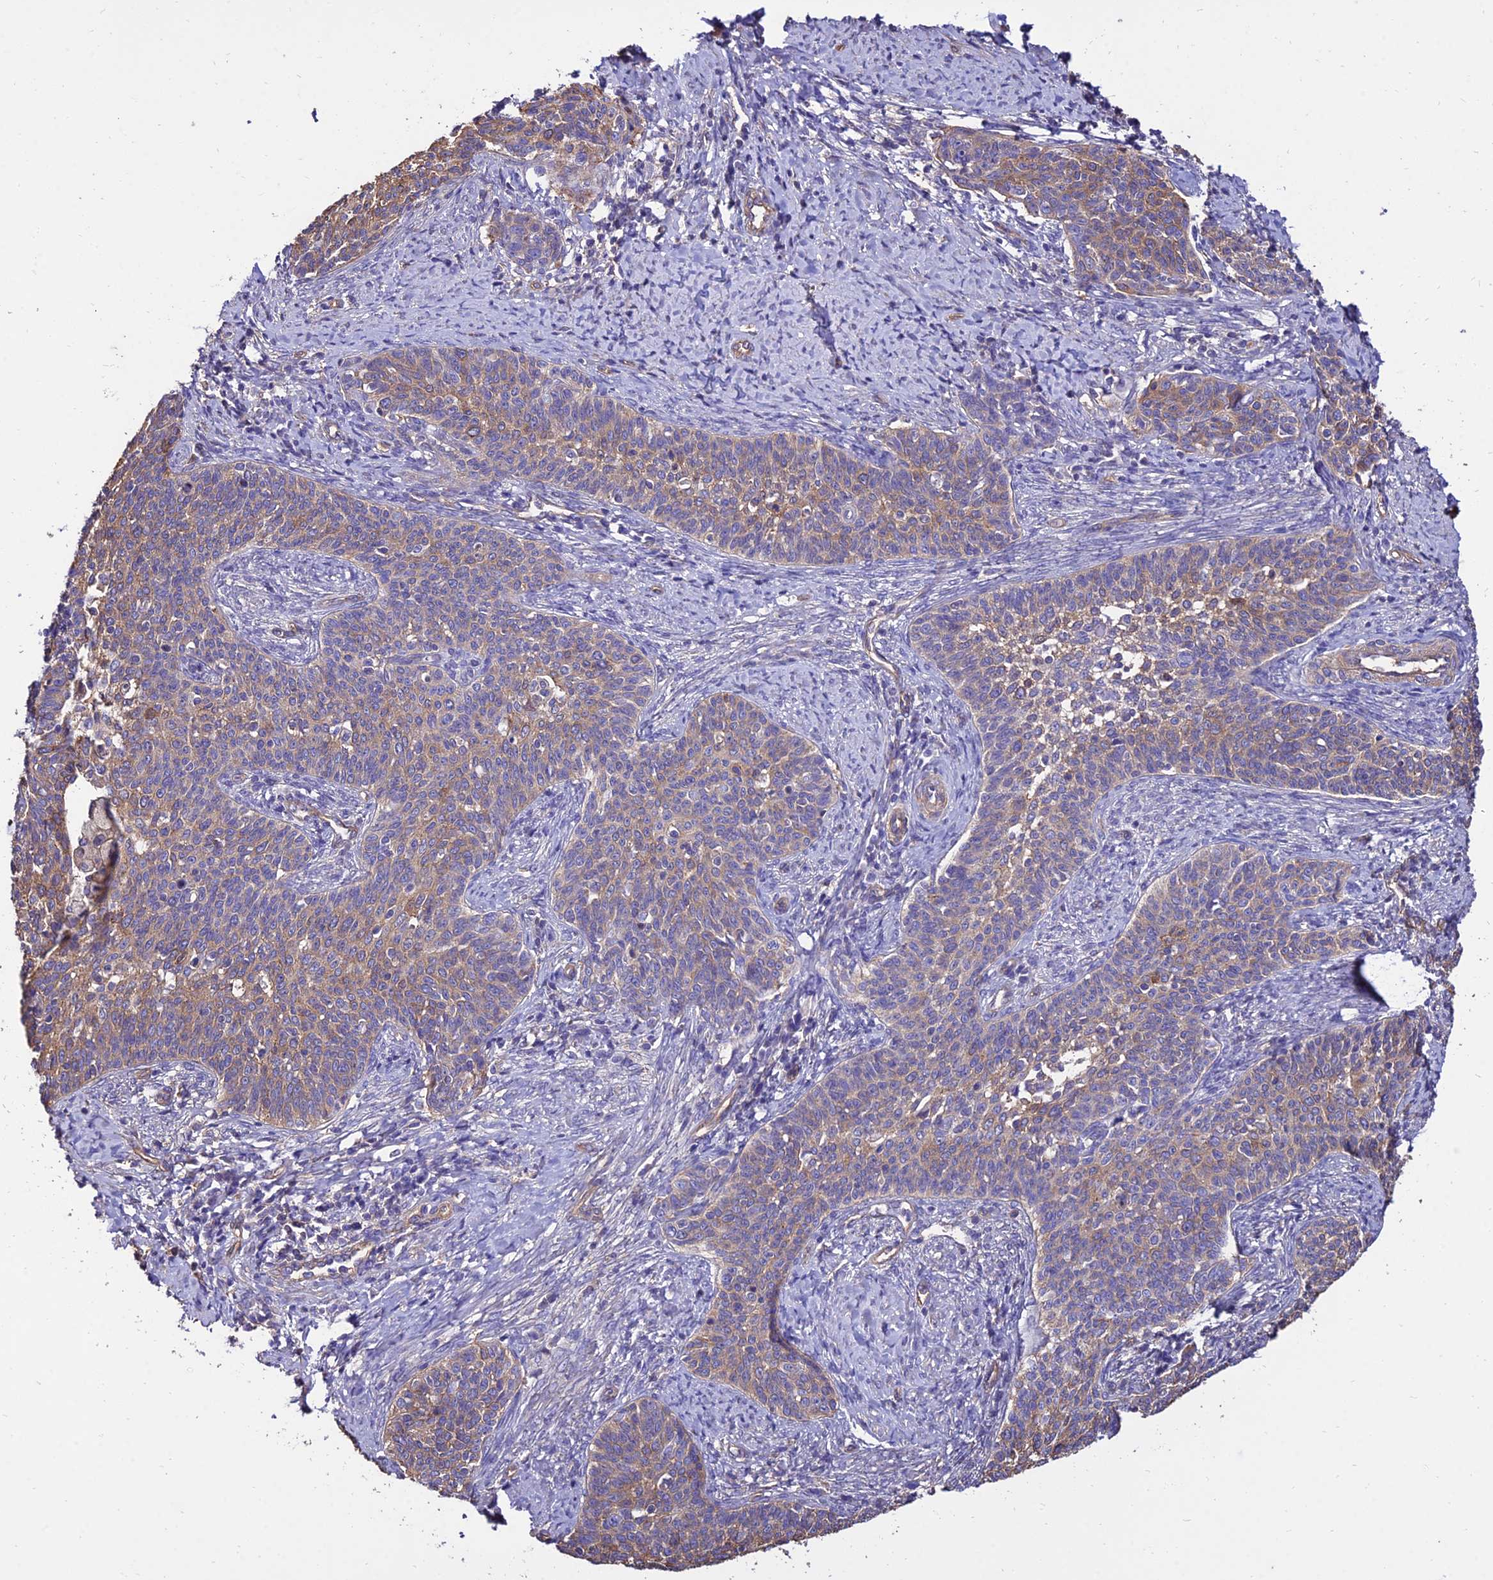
{"staining": {"intensity": "moderate", "quantity": "25%-75%", "location": "cytoplasmic/membranous"}, "tissue": "cervical cancer", "cell_type": "Tumor cells", "image_type": "cancer", "snomed": [{"axis": "morphology", "description": "Squamous cell carcinoma, NOS"}, {"axis": "topography", "description": "Cervix"}], "caption": "Immunohistochemistry of squamous cell carcinoma (cervical) displays medium levels of moderate cytoplasmic/membranous expression in approximately 25%-75% of tumor cells.", "gene": "CALM2", "patient": {"sex": "female", "age": 39}}